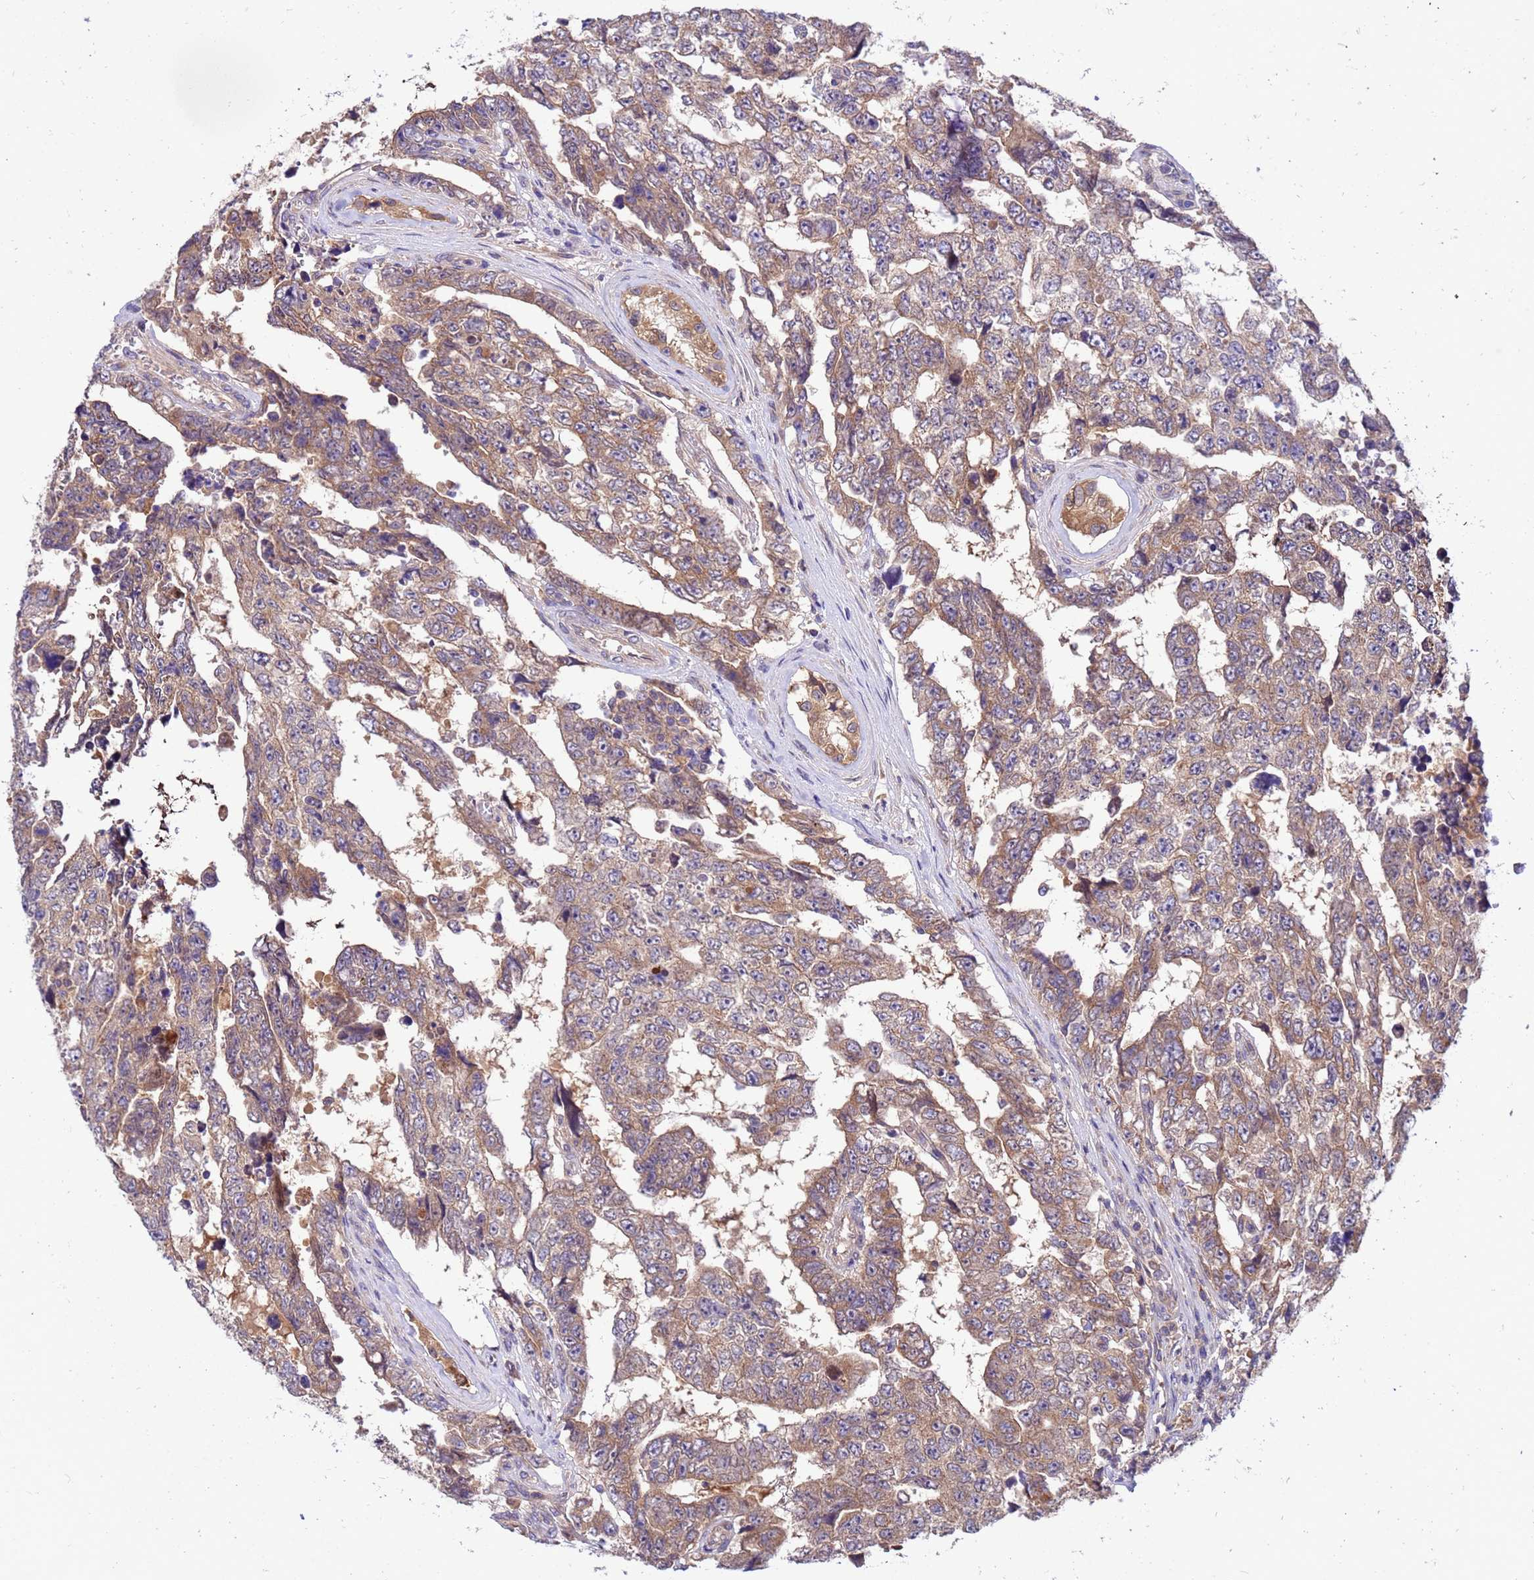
{"staining": {"intensity": "weak", "quantity": ">75%", "location": "cytoplasmic/membranous"}, "tissue": "testis cancer", "cell_type": "Tumor cells", "image_type": "cancer", "snomed": [{"axis": "morphology", "description": "Normal tissue, NOS"}, {"axis": "morphology", "description": "Carcinoma, Embryonal, NOS"}, {"axis": "topography", "description": "Testis"}, {"axis": "topography", "description": "Epididymis"}], "caption": "The micrograph shows a brown stain indicating the presence of a protein in the cytoplasmic/membranous of tumor cells in testis embryonal carcinoma.", "gene": "GET3", "patient": {"sex": "male", "age": 25}}